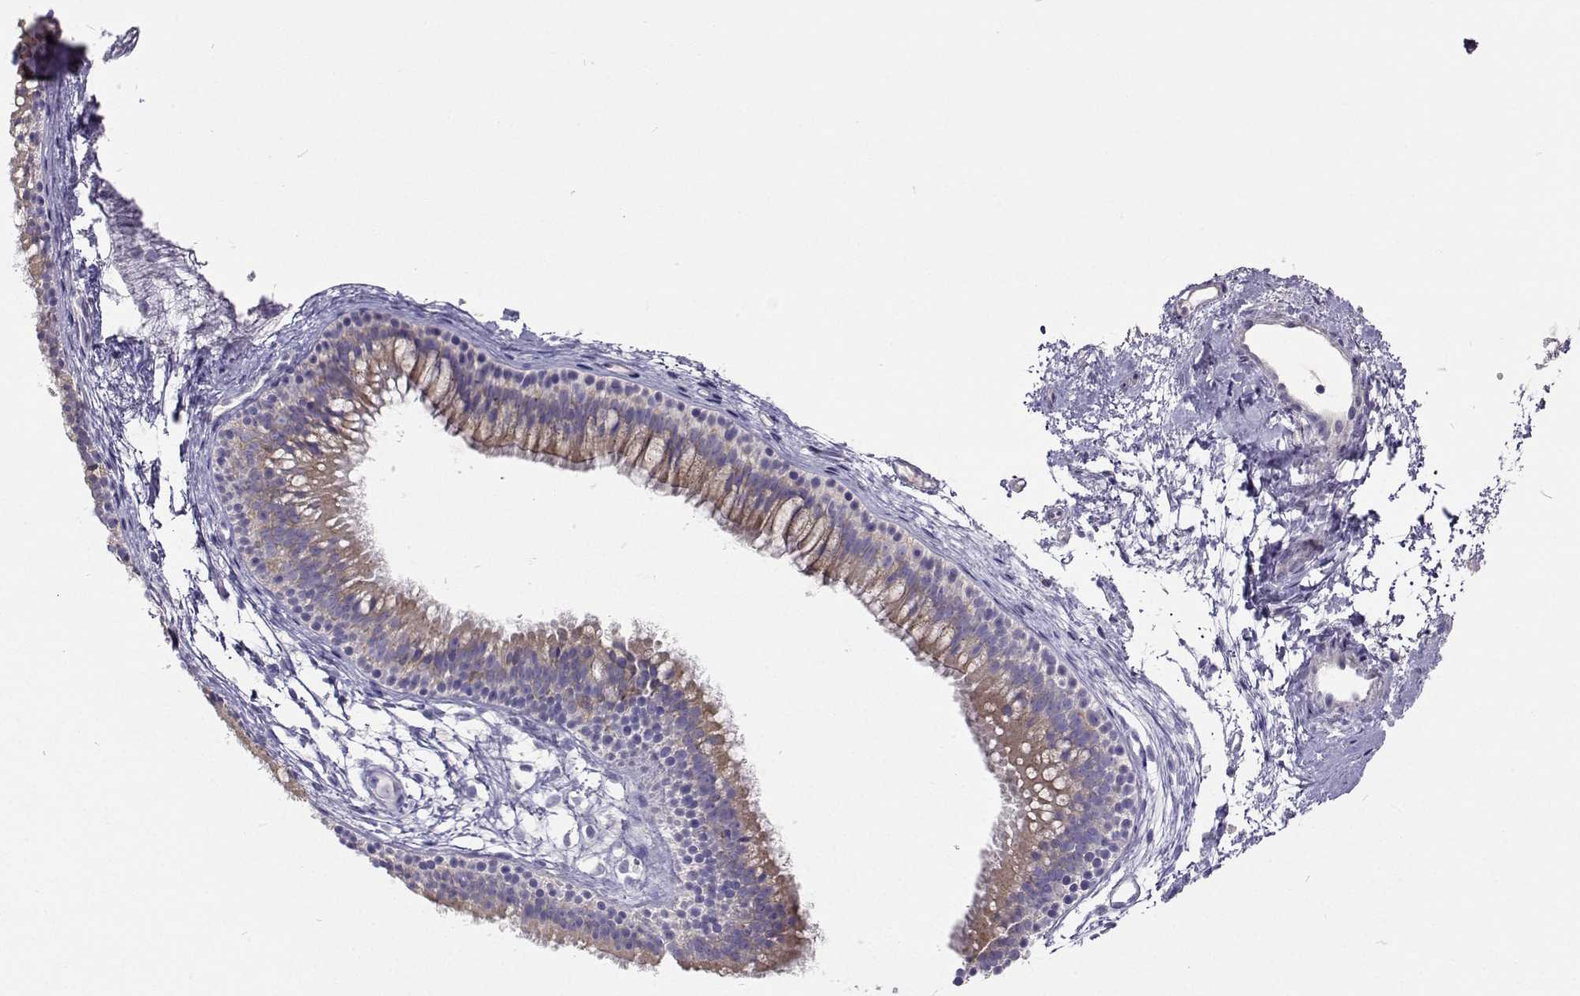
{"staining": {"intensity": "weak", "quantity": ">75%", "location": "cytoplasmic/membranous"}, "tissue": "nasopharynx", "cell_type": "Respiratory epithelial cells", "image_type": "normal", "snomed": [{"axis": "morphology", "description": "Normal tissue, NOS"}, {"axis": "topography", "description": "Nasopharynx"}], "caption": "The immunohistochemical stain labels weak cytoplasmic/membranous positivity in respiratory epithelial cells of unremarkable nasopharynx. (brown staining indicates protein expression, while blue staining denotes nuclei).", "gene": "LHFPL7", "patient": {"sex": "male", "age": 58}}